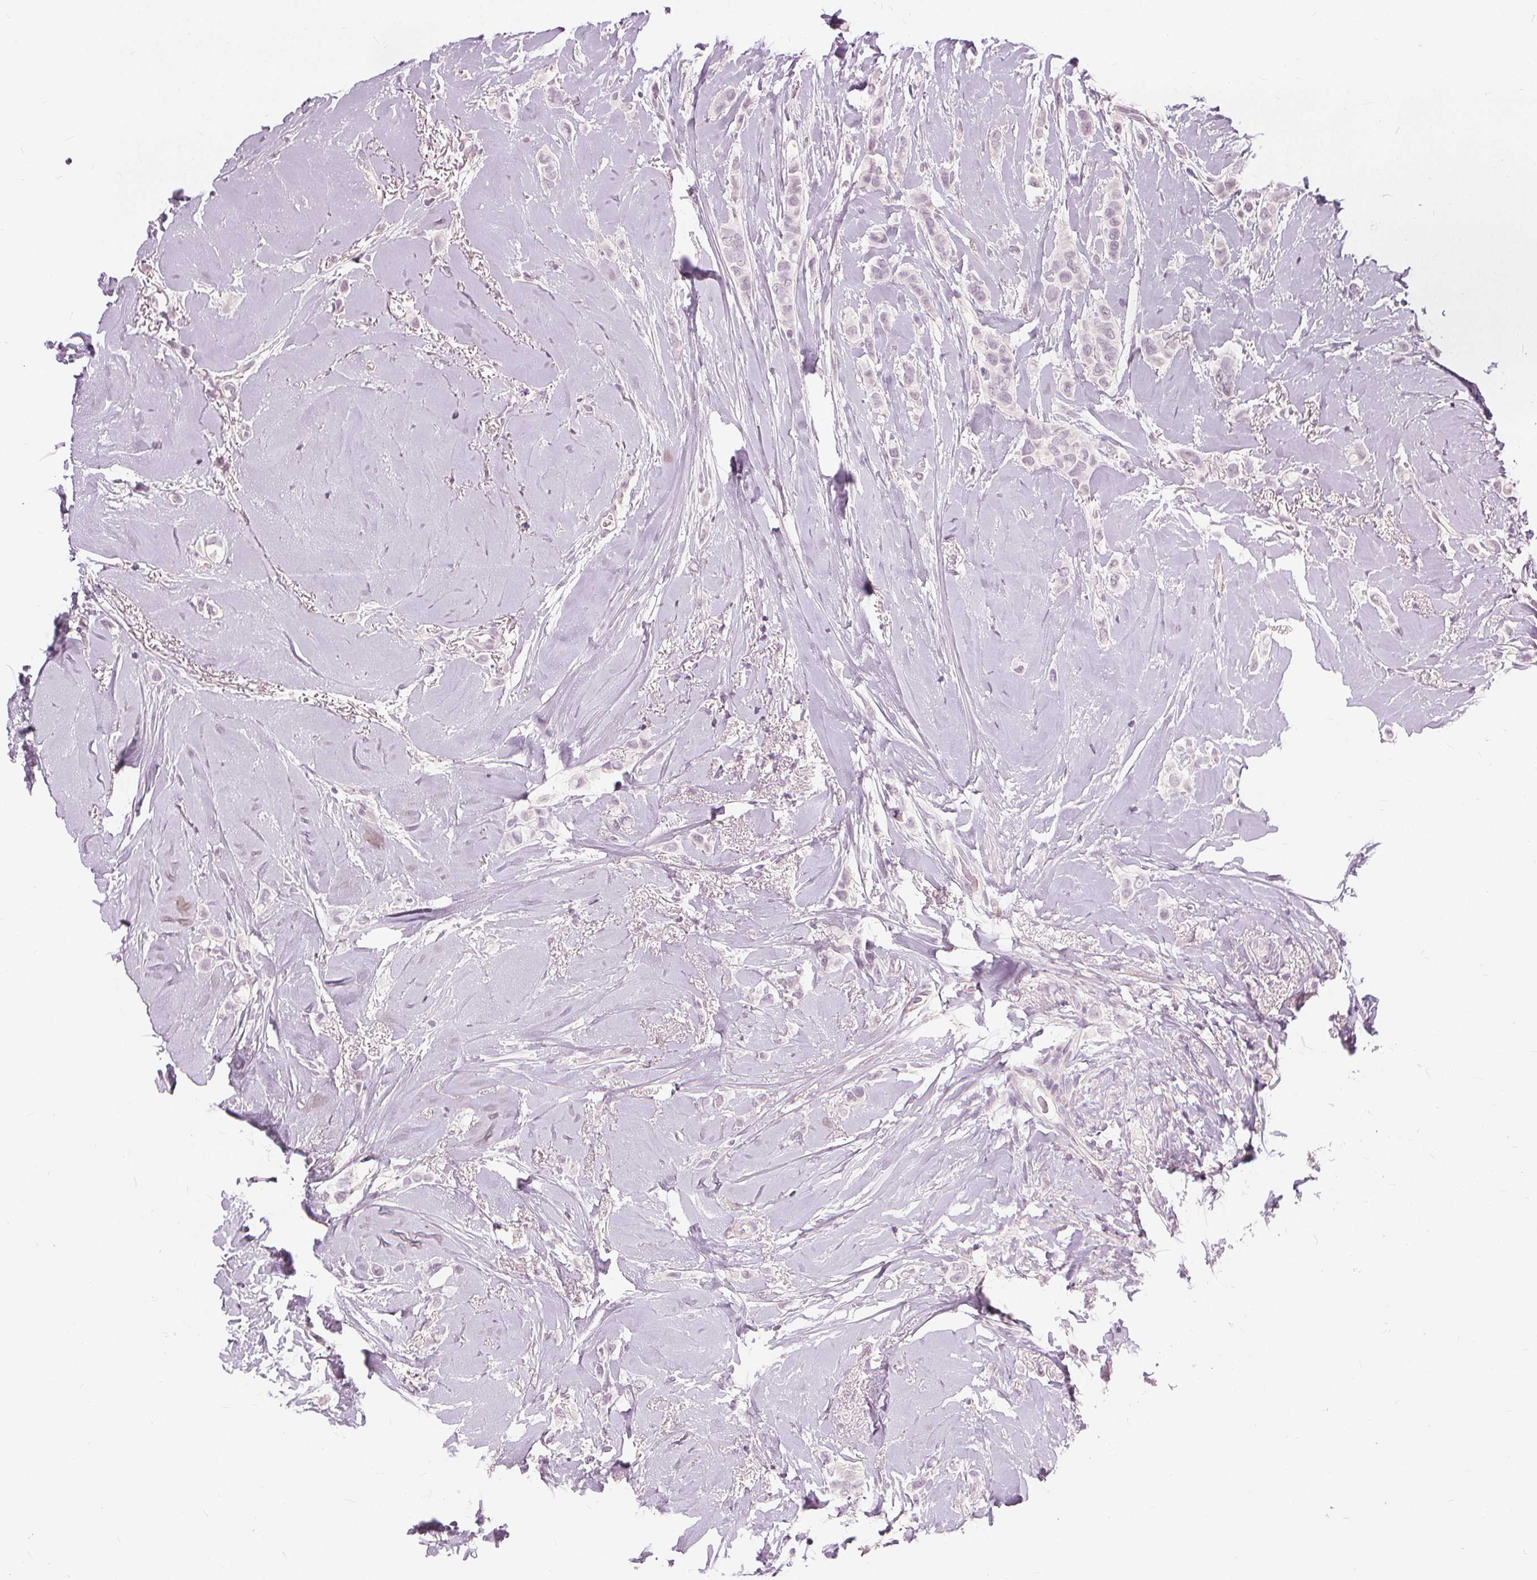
{"staining": {"intensity": "negative", "quantity": "none", "location": "none"}, "tissue": "breast cancer", "cell_type": "Tumor cells", "image_type": "cancer", "snomed": [{"axis": "morphology", "description": "Lobular carcinoma"}, {"axis": "topography", "description": "Breast"}], "caption": "A micrograph of breast lobular carcinoma stained for a protein exhibits no brown staining in tumor cells.", "gene": "SFTPD", "patient": {"sex": "female", "age": 66}}